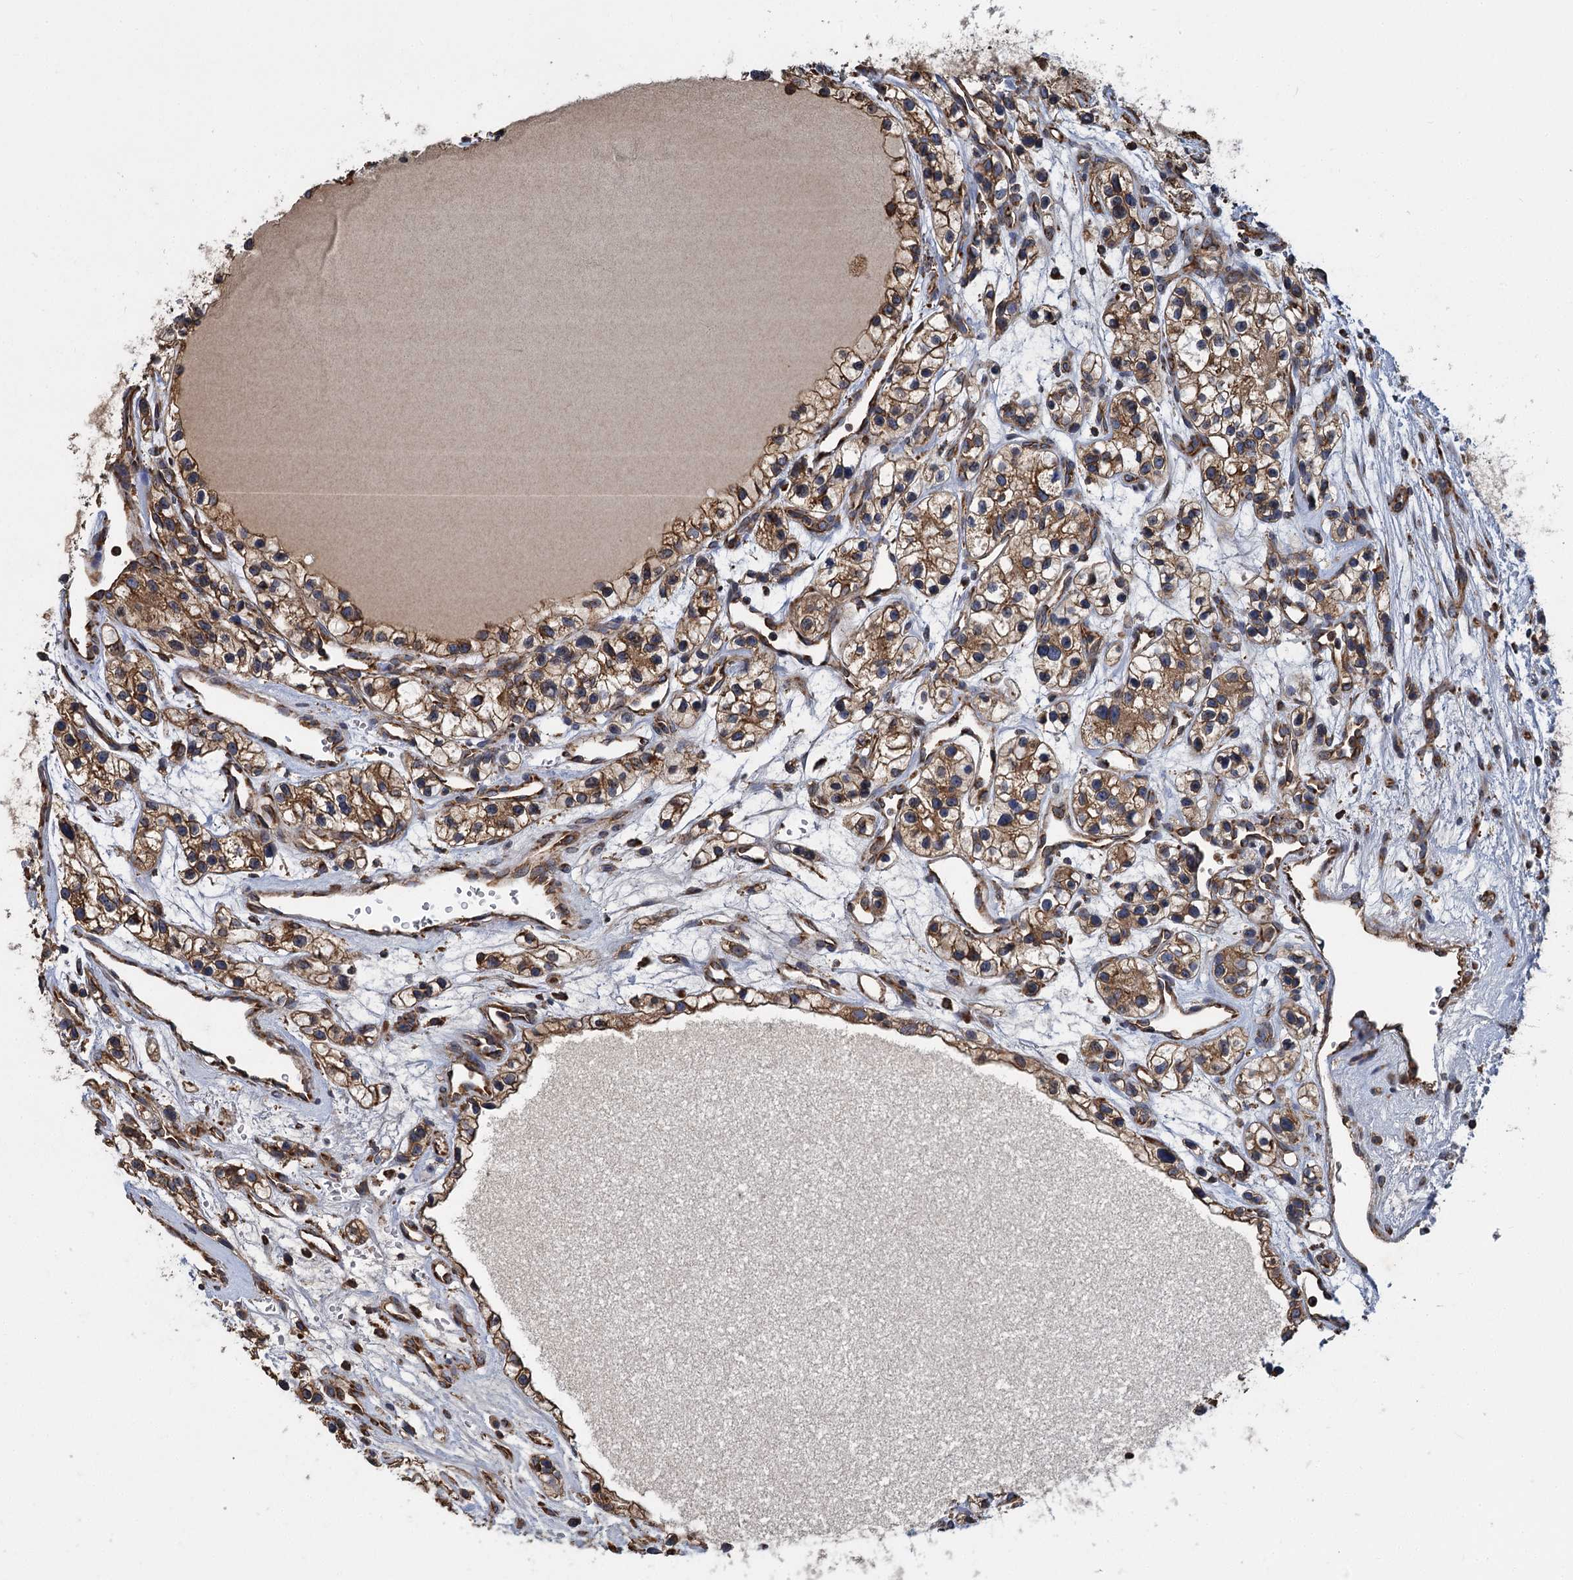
{"staining": {"intensity": "moderate", "quantity": ">75%", "location": "cytoplasmic/membranous"}, "tissue": "renal cancer", "cell_type": "Tumor cells", "image_type": "cancer", "snomed": [{"axis": "morphology", "description": "Adenocarcinoma, NOS"}, {"axis": "topography", "description": "Kidney"}], "caption": "Immunohistochemical staining of human renal cancer (adenocarcinoma) demonstrates moderate cytoplasmic/membranous protein expression in about >75% of tumor cells. Ihc stains the protein in brown and the nuclei are stained blue.", "gene": "LINS1", "patient": {"sex": "female", "age": 57}}